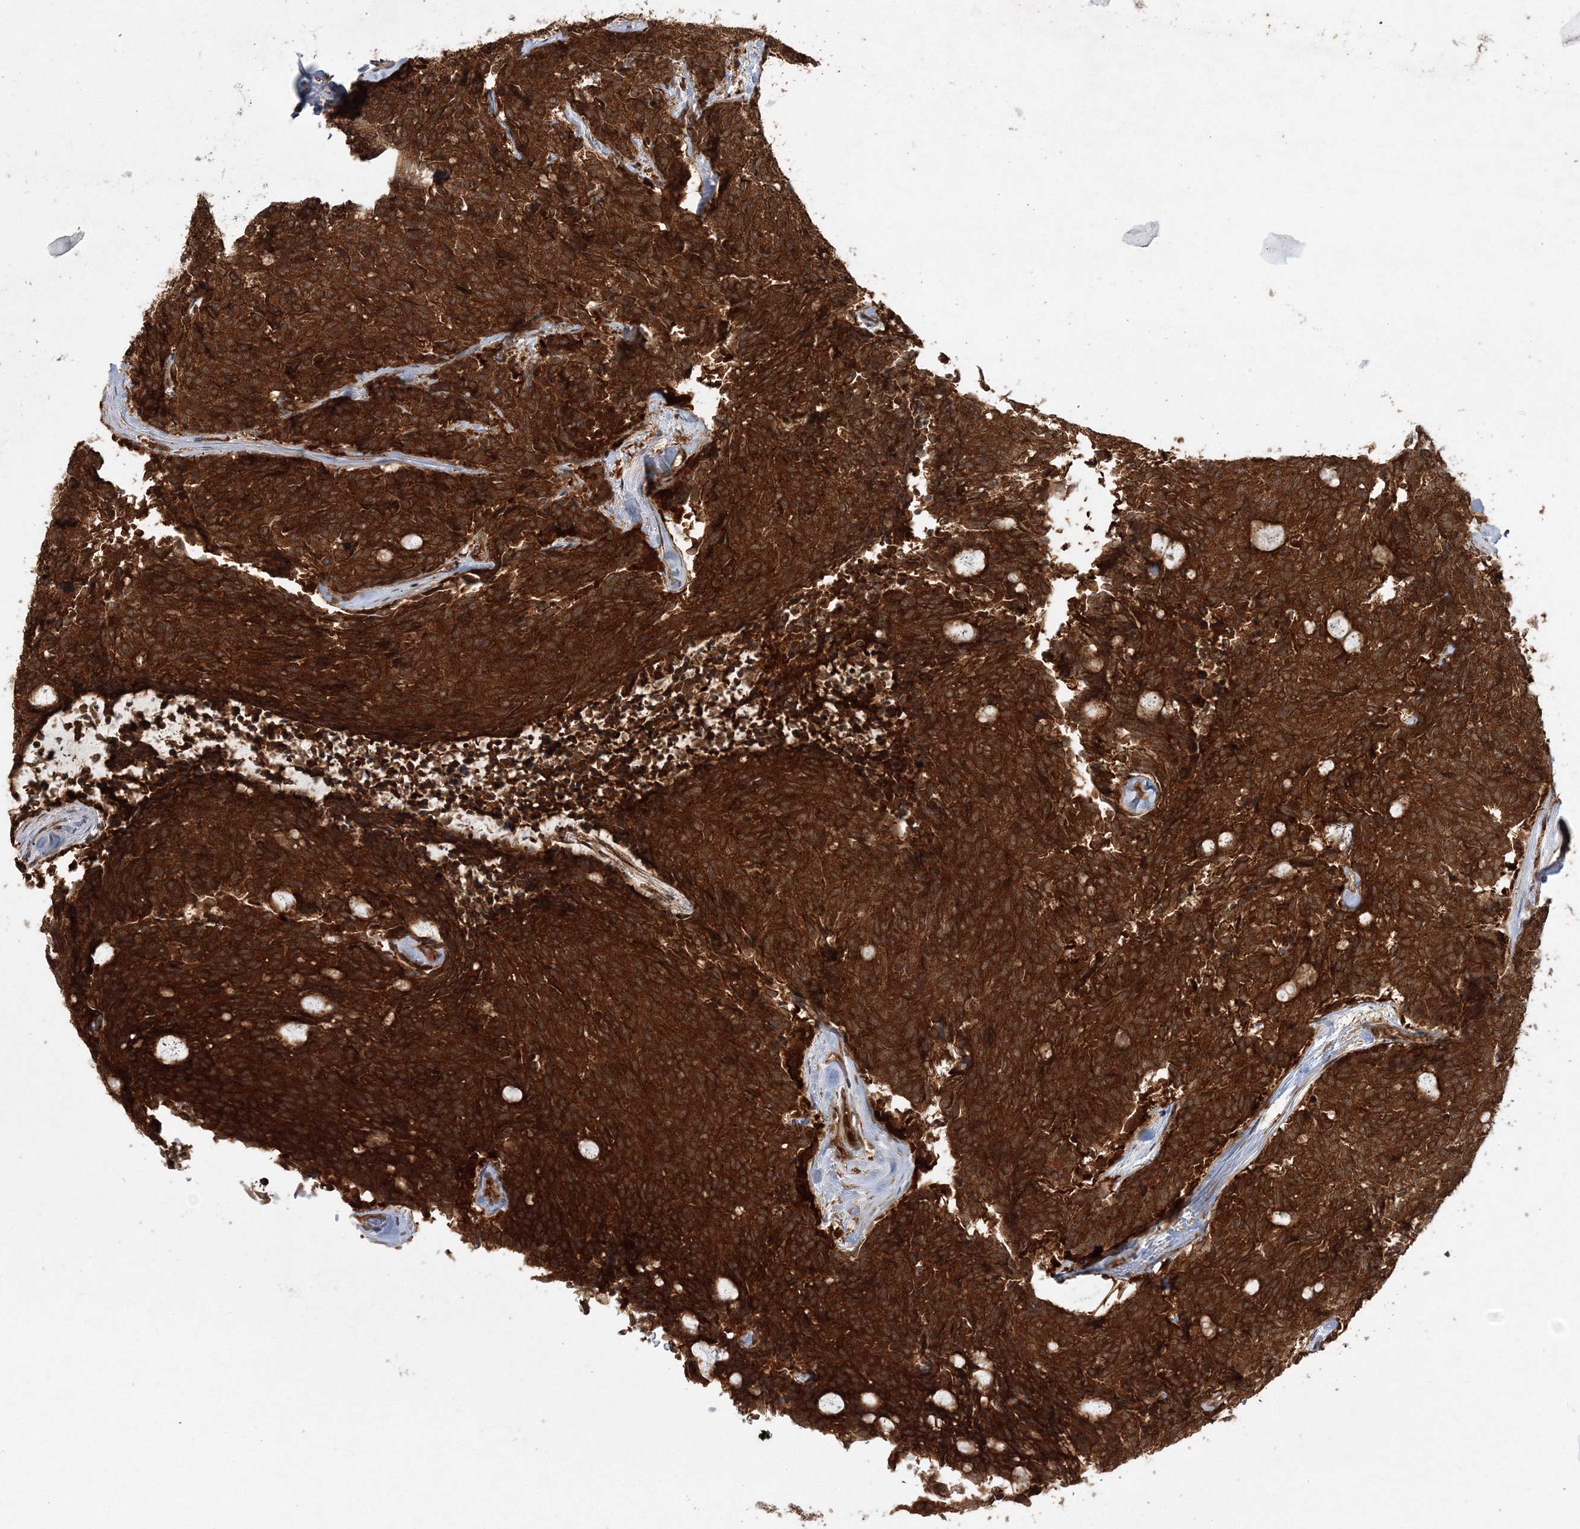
{"staining": {"intensity": "strong", "quantity": ">75%", "location": "cytoplasmic/membranous"}, "tissue": "carcinoid", "cell_type": "Tumor cells", "image_type": "cancer", "snomed": [{"axis": "morphology", "description": "Carcinoid, malignant, NOS"}, {"axis": "topography", "description": "Pancreas"}], "caption": "Strong cytoplasmic/membranous expression for a protein is identified in approximately >75% of tumor cells of carcinoid using immunohistochemistry (IHC).", "gene": "WDR37", "patient": {"sex": "female", "age": 54}}